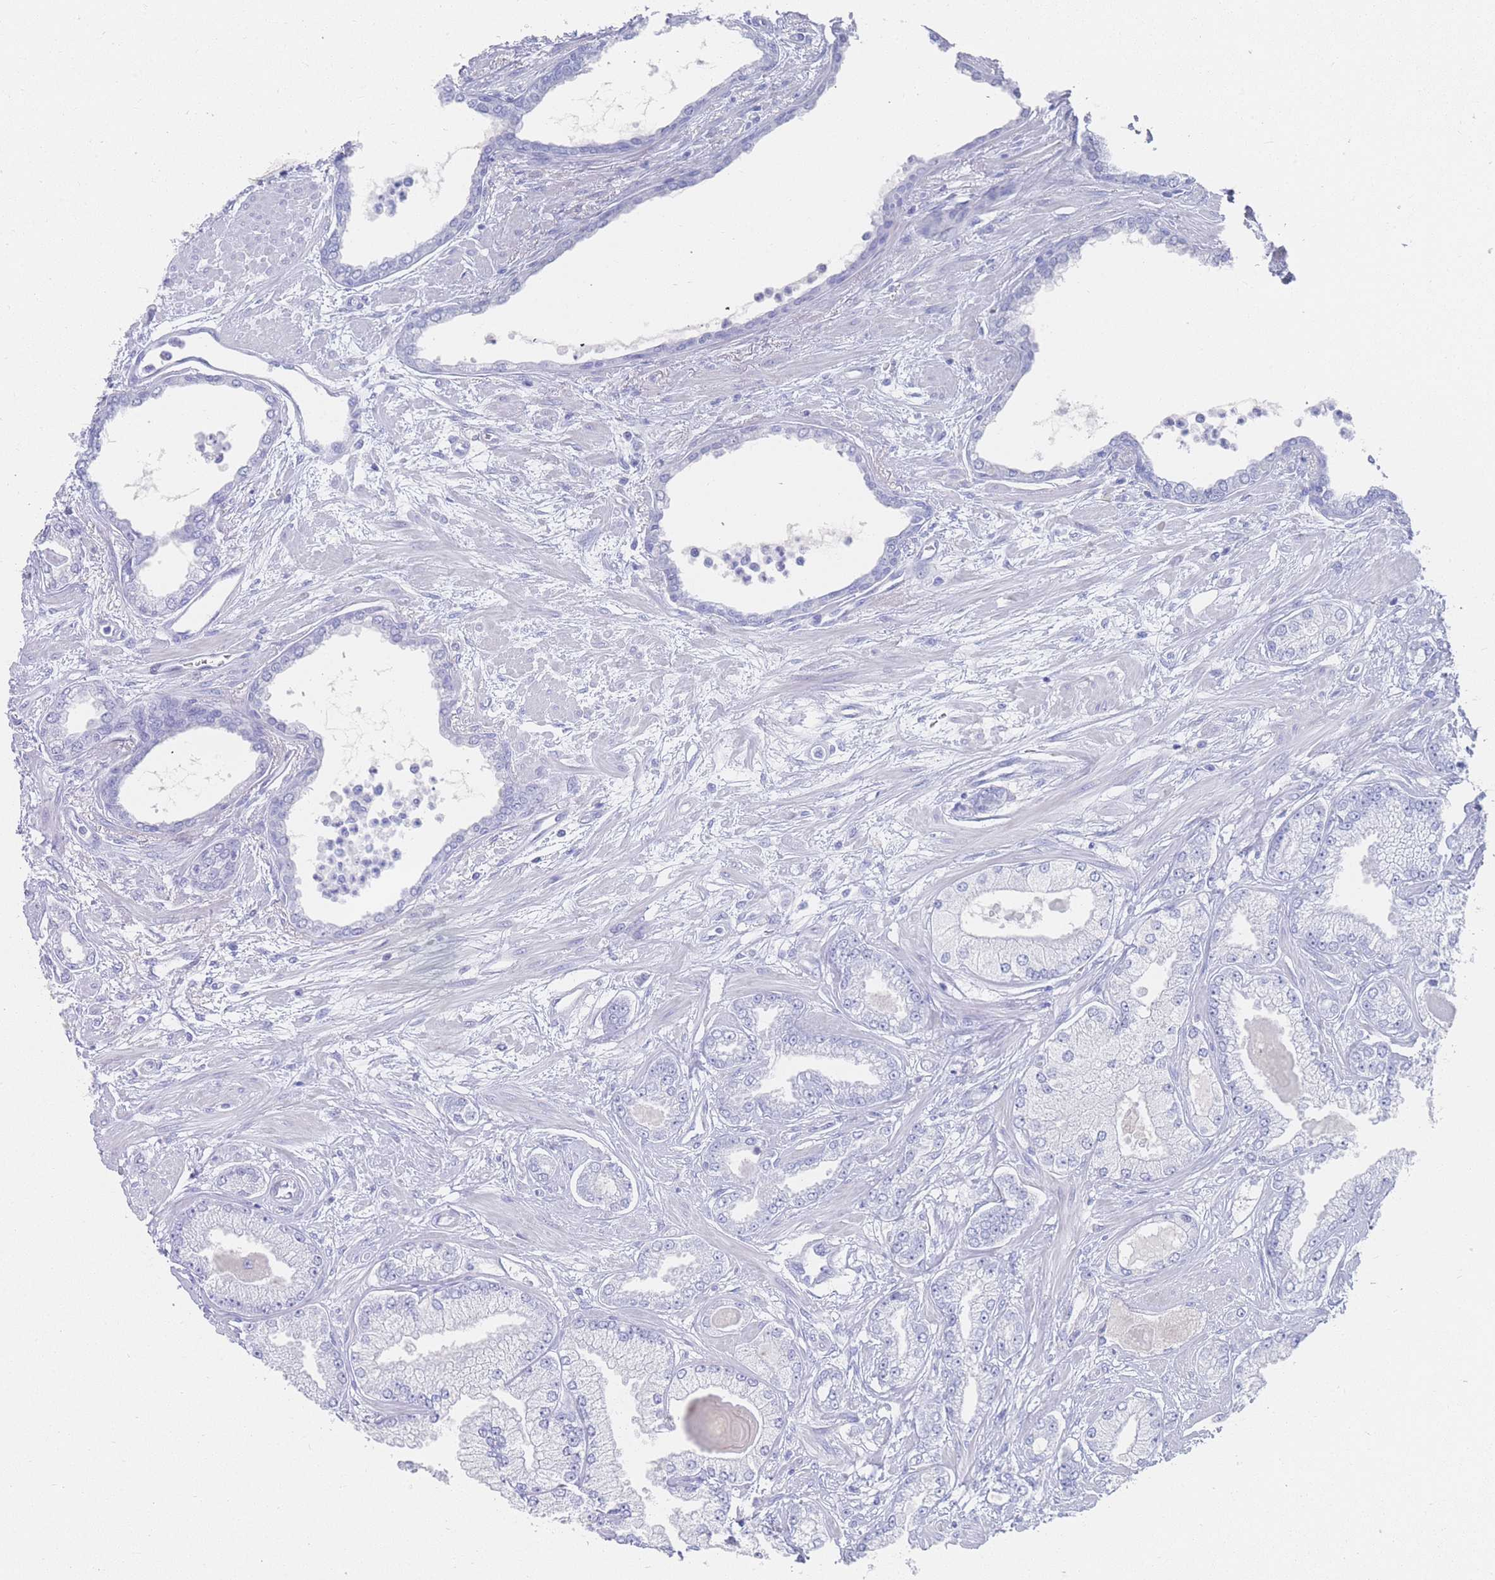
{"staining": {"intensity": "negative", "quantity": "none", "location": "none"}, "tissue": "prostate cancer", "cell_type": "Tumor cells", "image_type": "cancer", "snomed": [{"axis": "morphology", "description": "Adenocarcinoma, Low grade"}, {"axis": "topography", "description": "Prostate"}], "caption": "High power microscopy photomicrograph of an IHC image of adenocarcinoma (low-grade) (prostate), revealing no significant positivity in tumor cells. (DAB (3,3'-diaminobenzidine) IHC, high magnification).", "gene": "LRRC37A", "patient": {"sex": "male", "age": 64}}